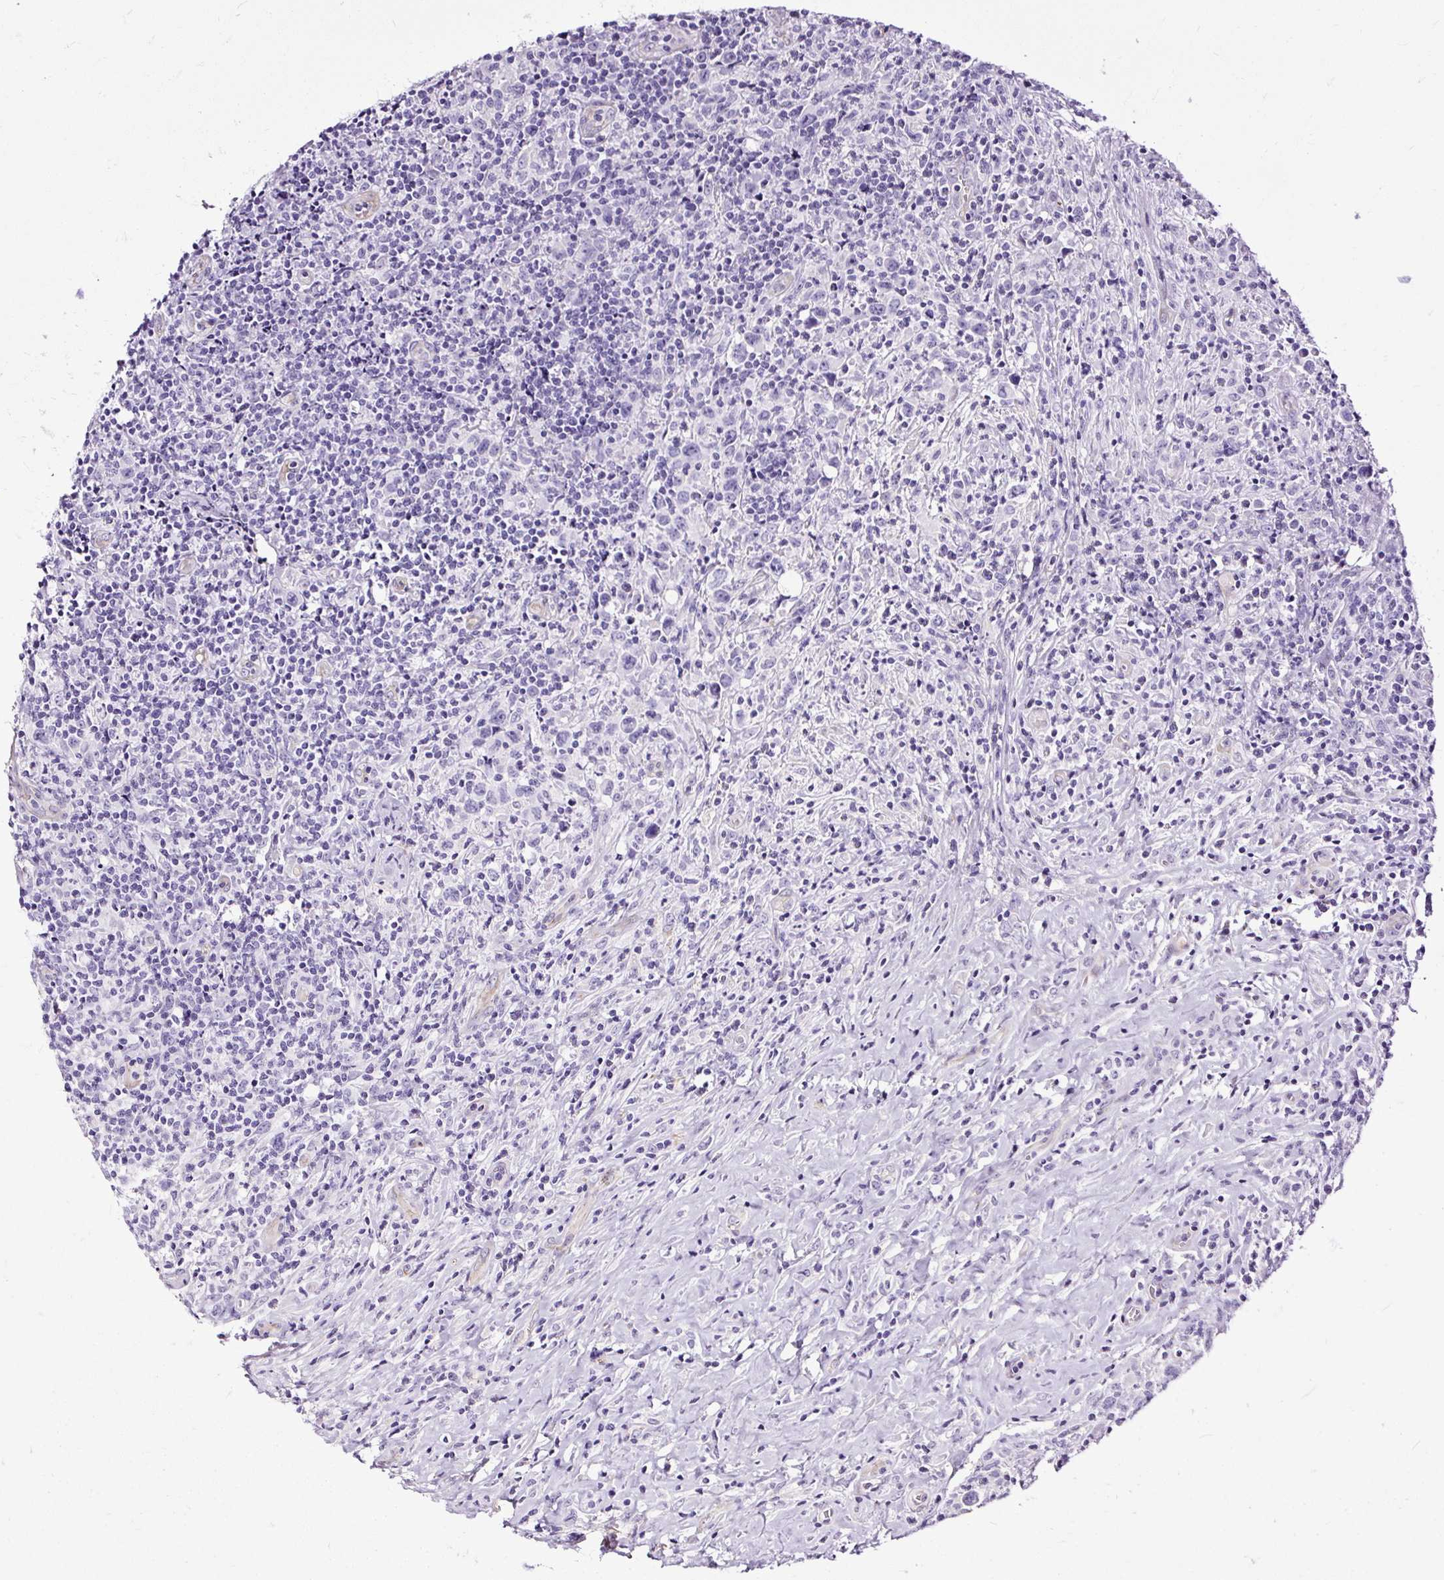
{"staining": {"intensity": "negative", "quantity": "none", "location": "none"}, "tissue": "lymphoma", "cell_type": "Tumor cells", "image_type": "cancer", "snomed": [{"axis": "morphology", "description": "Hodgkin's disease, NOS"}, {"axis": "topography", "description": "Lymph node"}], "caption": "The micrograph reveals no staining of tumor cells in lymphoma.", "gene": "SLC7A8", "patient": {"sex": "female", "age": 18}}